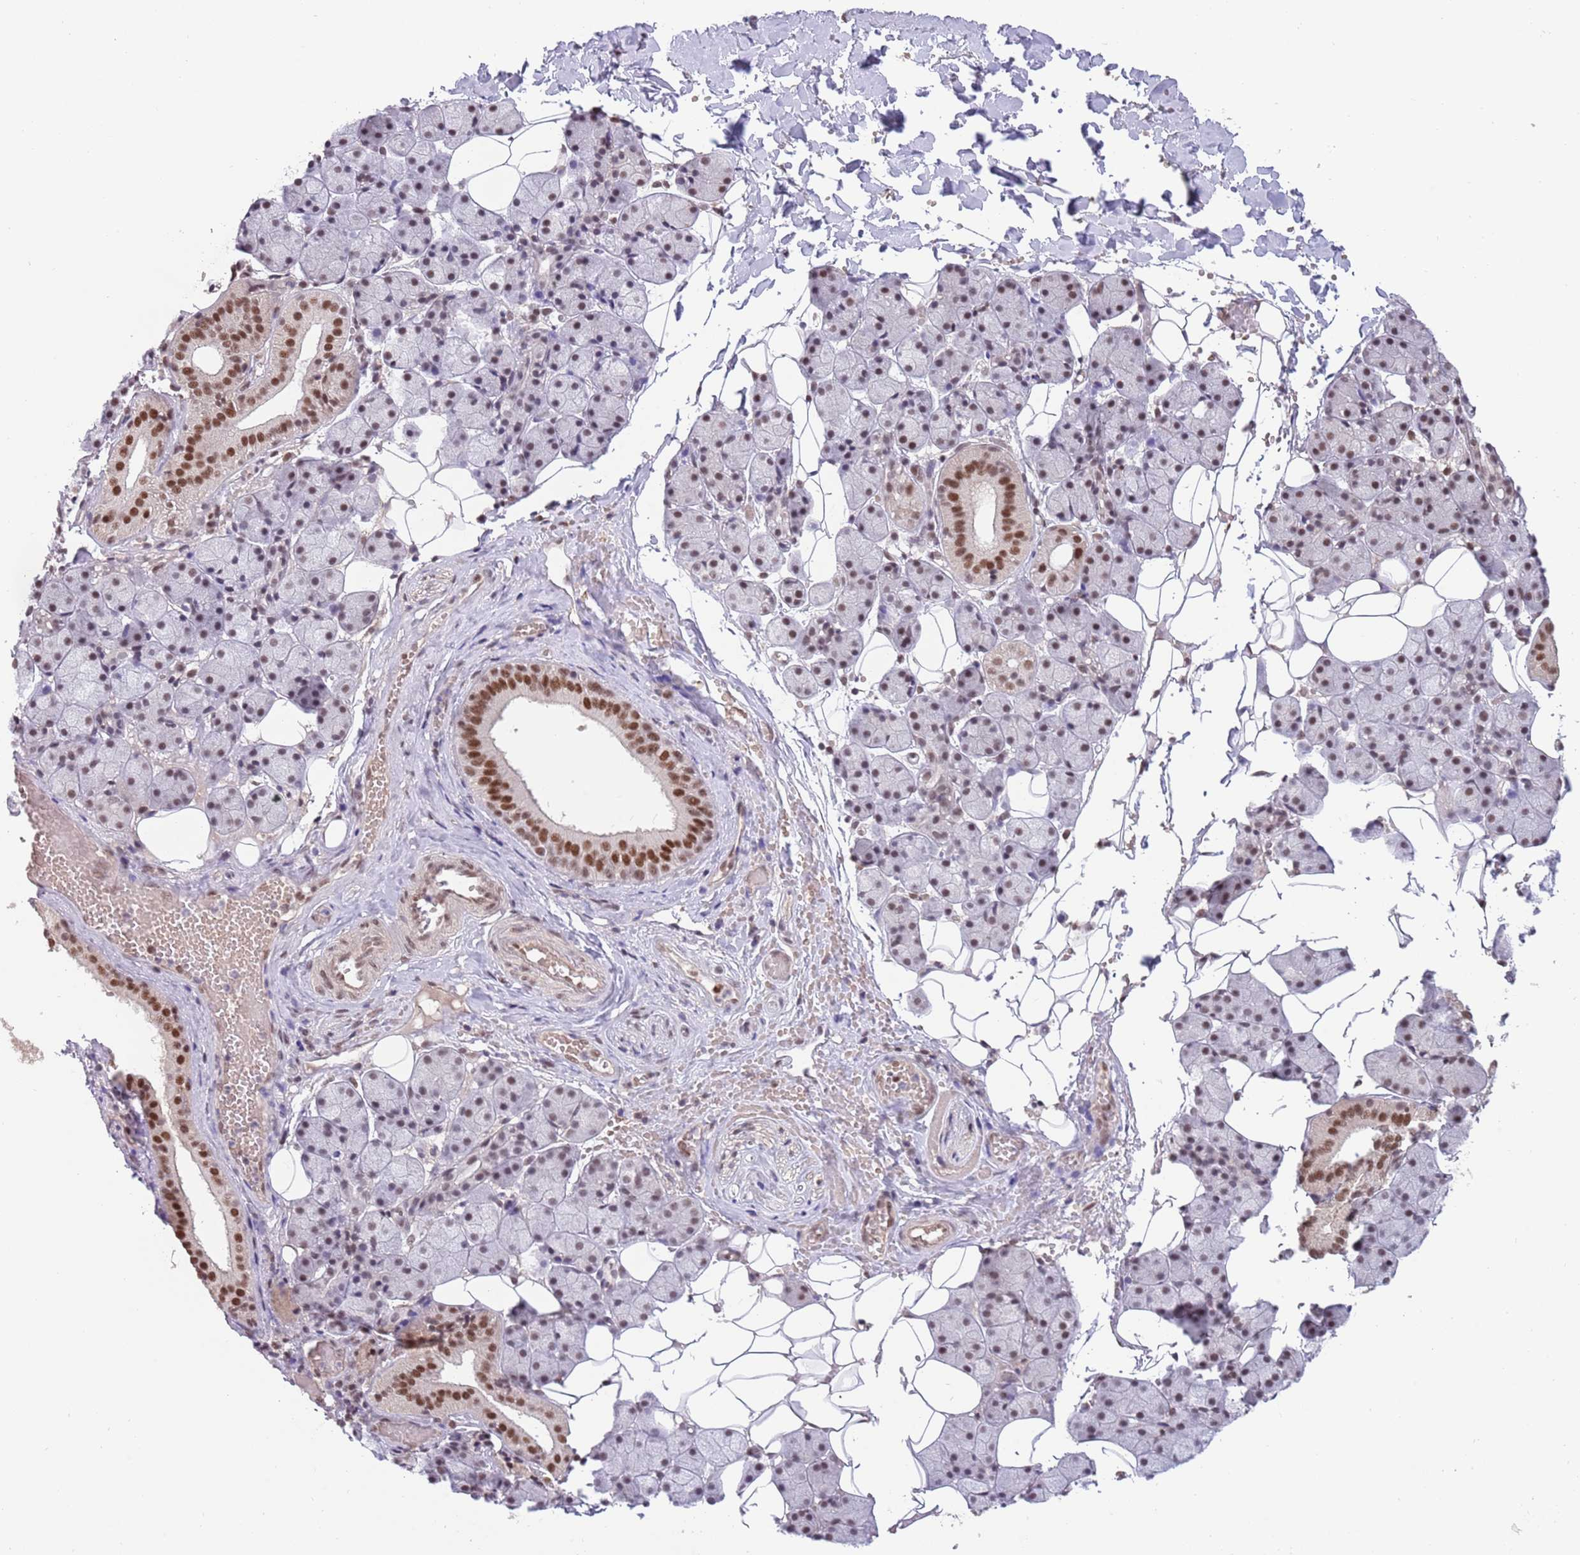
{"staining": {"intensity": "moderate", "quantity": "25%-75%", "location": "nuclear"}, "tissue": "salivary gland", "cell_type": "Glandular cells", "image_type": "normal", "snomed": [{"axis": "morphology", "description": "Normal tissue, NOS"}, {"axis": "topography", "description": "Salivary gland"}], "caption": "Salivary gland stained for a protein displays moderate nuclear positivity in glandular cells.", "gene": "ZBTB7A", "patient": {"sex": "female", "age": 33}}